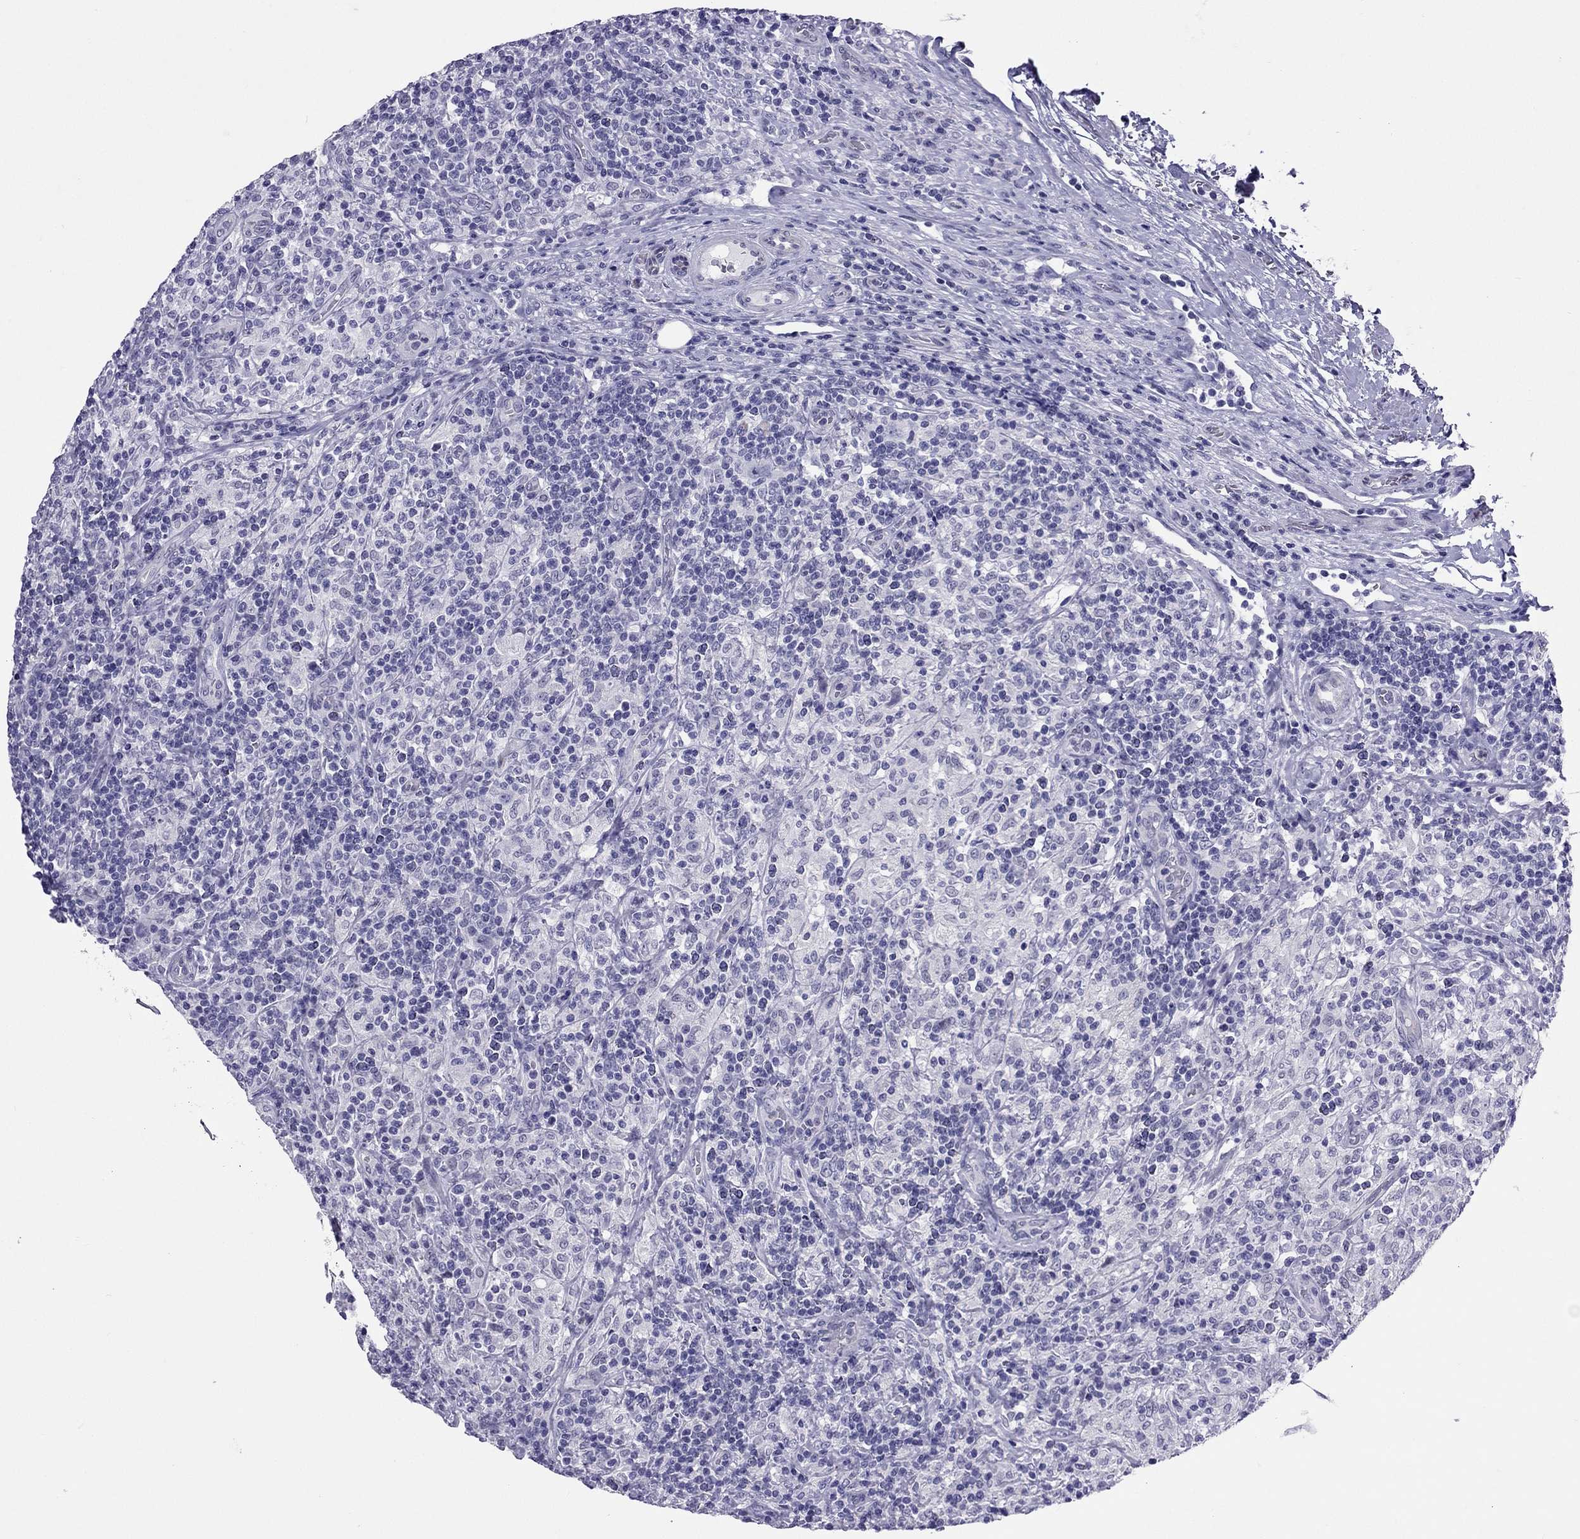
{"staining": {"intensity": "negative", "quantity": "none", "location": "none"}, "tissue": "lymphoma", "cell_type": "Tumor cells", "image_type": "cancer", "snomed": [{"axis": "morphology", "description": "Hodgkin's disease, NOS"}, {"axis": "topography", "description": "Lymph node"}], "caption": "Tumor cells show no significant protein staining in Hodgkin's disease.", "gene": "CROCC2", "patient": {"sex": "male", "age": 70}}